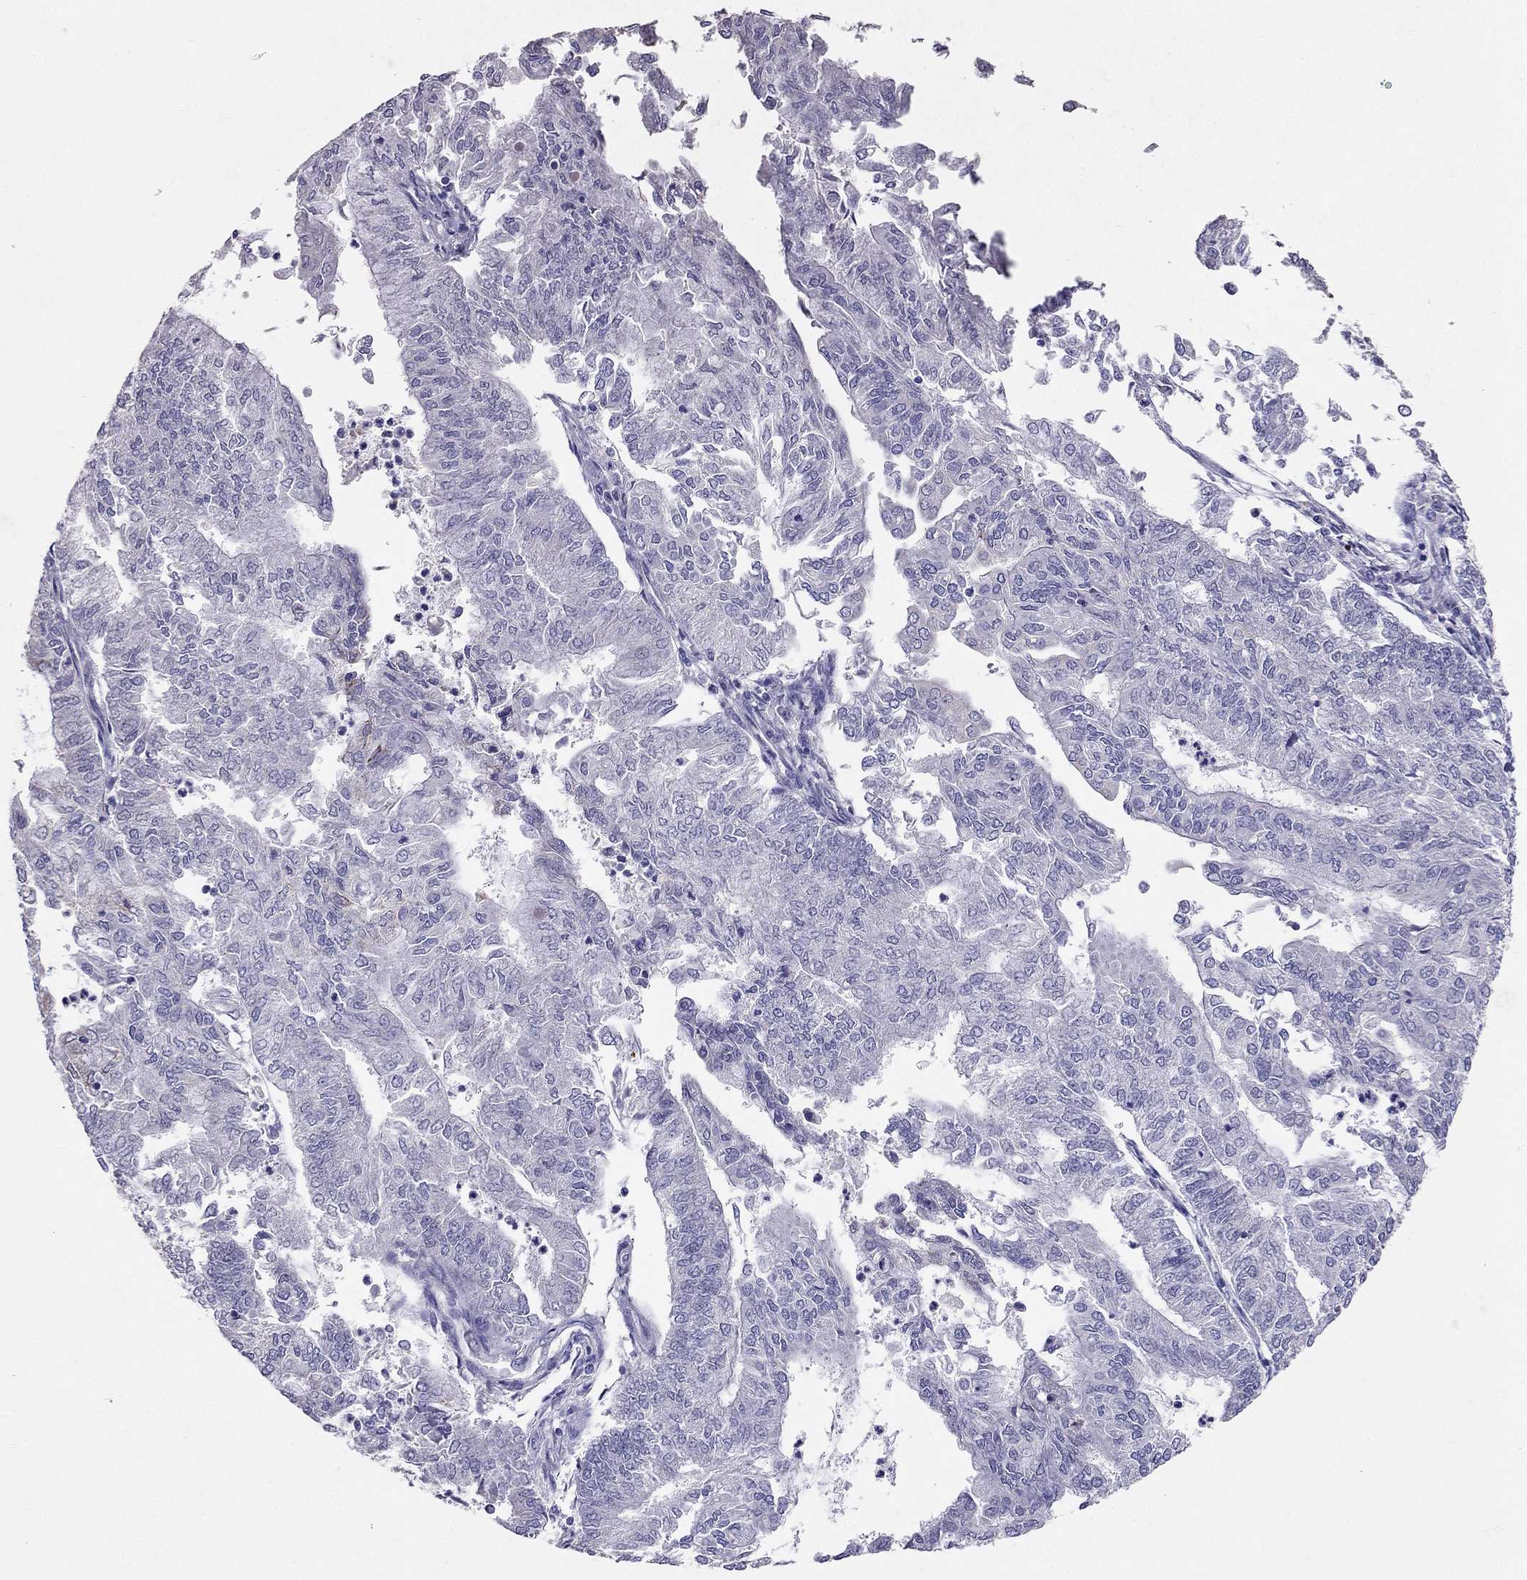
{"staining": {"intensity": "negative", "quantity": "none", "location": "none"}, "tissue": "endometrial cancer", "cell_type": "Tumor cells", "image_type": "cancer", "snomed": [{"axis": "morphology", "description": "Adenocarcinoma, NOS"}, {"axis": "topography", "description": "Endometrium"}], "caption": "Immunohistochemistry (IHC) image of human endometrial cancer stained for a protein (brown), which shows no expression in tumor cells.", "gene": "MYO3B", "patient": {"sex": "female", "age": 59}}